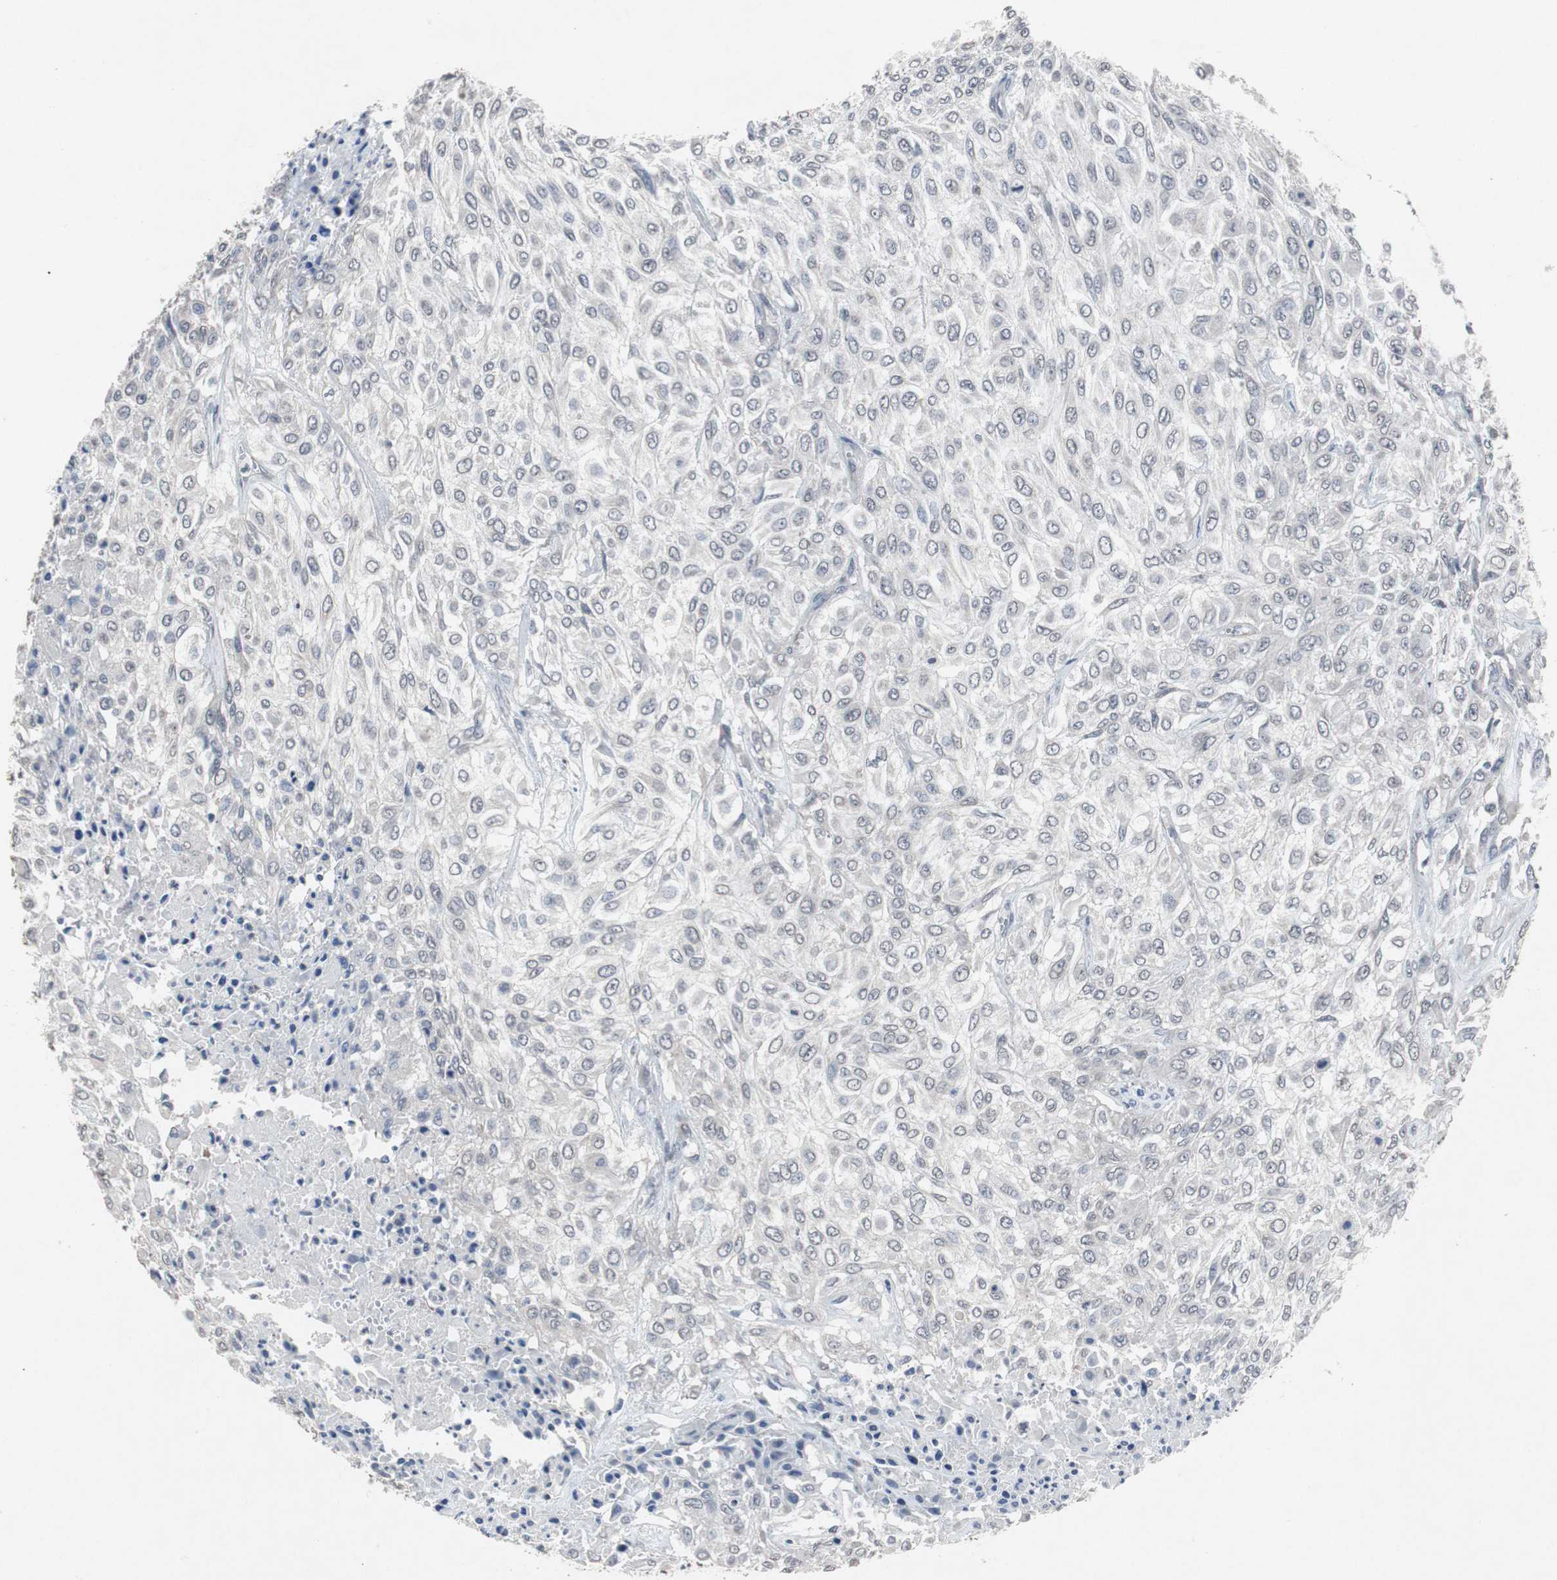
{"staining": {"intensity": "negative", "quantity": "none", "location": "none"}, "tissue": "urothelial cancer", "cell_type": "Tumor cells", "image_type": "cancer", "snomed": [{"axis": "morphology", "description": "Urothelial carcinoma, High grade"}, {"axis": "topography", "description": "Urinary bladder"}], "caption": "The immunohistochemistry (IHC) micrograph has no significant staining in tumor cells of urothelial carcinoma (high-grade) tissue.", "gene": "RBM47", "patient": {"sex": "male", "age": 57}}